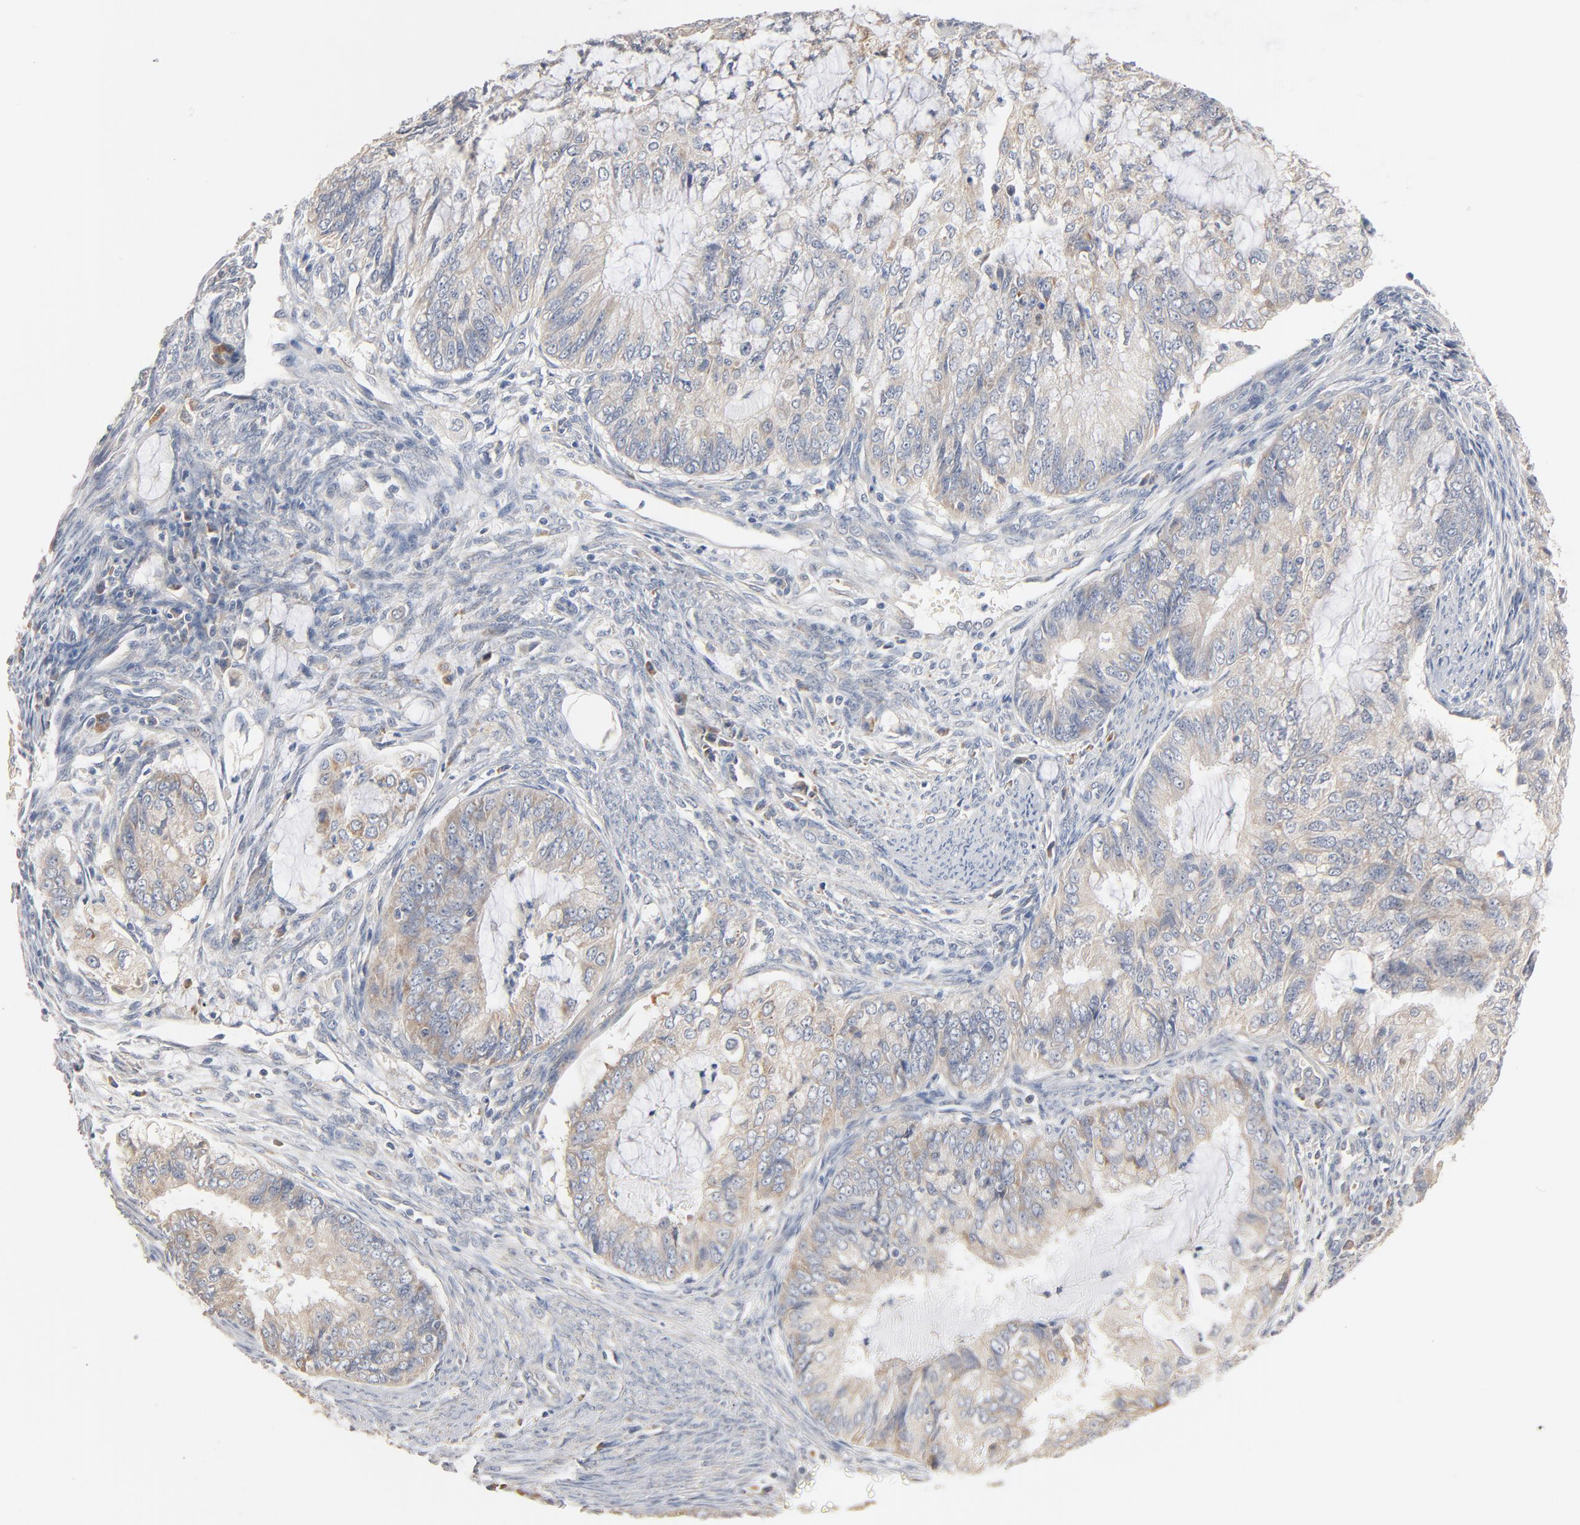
{"staining": {"intensity": "weak", "quantity": "<25%", "location": "cytoplasmic/membranous"}, "tissue": "endometrial cancer", "cell_type": "Tumor cells", "image_type": "cancer", "snomed": [{"axis": "morphology", "description": "Adenocarcinoma, NOS"}, {"axis": "topography", "description": "Endometrium"}], "caption": "Immunohistochemistry photomicrograph of adenocarcinoma (endometrial) stained for a protein (brown), which displays no staining in tumor cells. (IHC, brightfield microscopy, high magnification).", "gene": "ZDHHC8", "patient": {"sex": "female", "age": 75}}